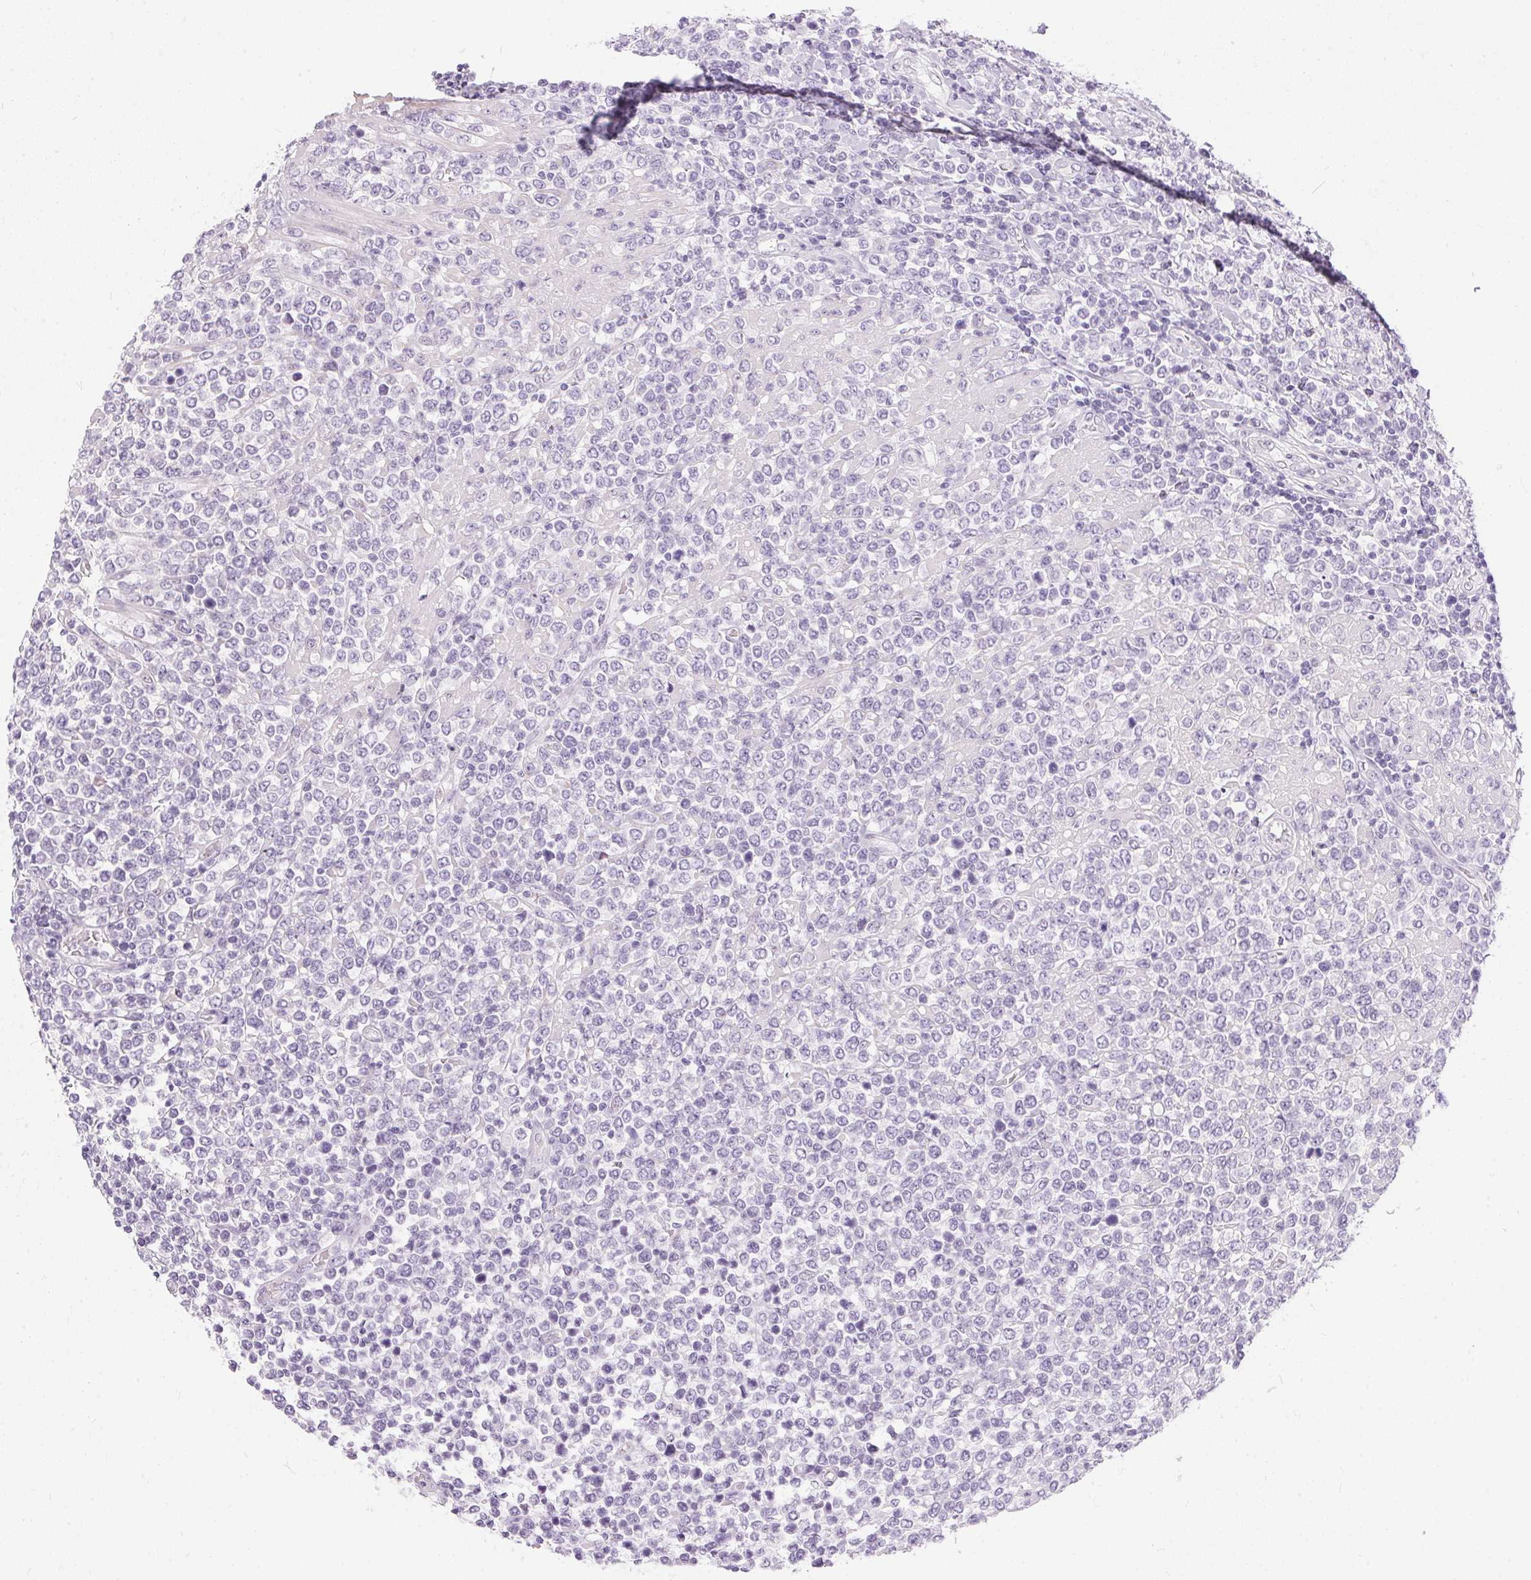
{"staining": {"intensity": "negative", "quantity": "none", "location": "none"}, "tissue": "lymphoma", "cell_type": "Tumor cells", "image_type": "cancer", "snomed": [{"axis": "morphology", "description": "Malignant lymphoma, non-Hodgkin's type, High grade"}, {"axis": "topography", "description": "Soft tissue"}], "caption": "A high-resolution histopathology image shows IHC staining of lymphoma, which exhibits no significant positivity in tumor cells.", "gene": "GBP6", "patient": {"sex": "female", "age": 56}}